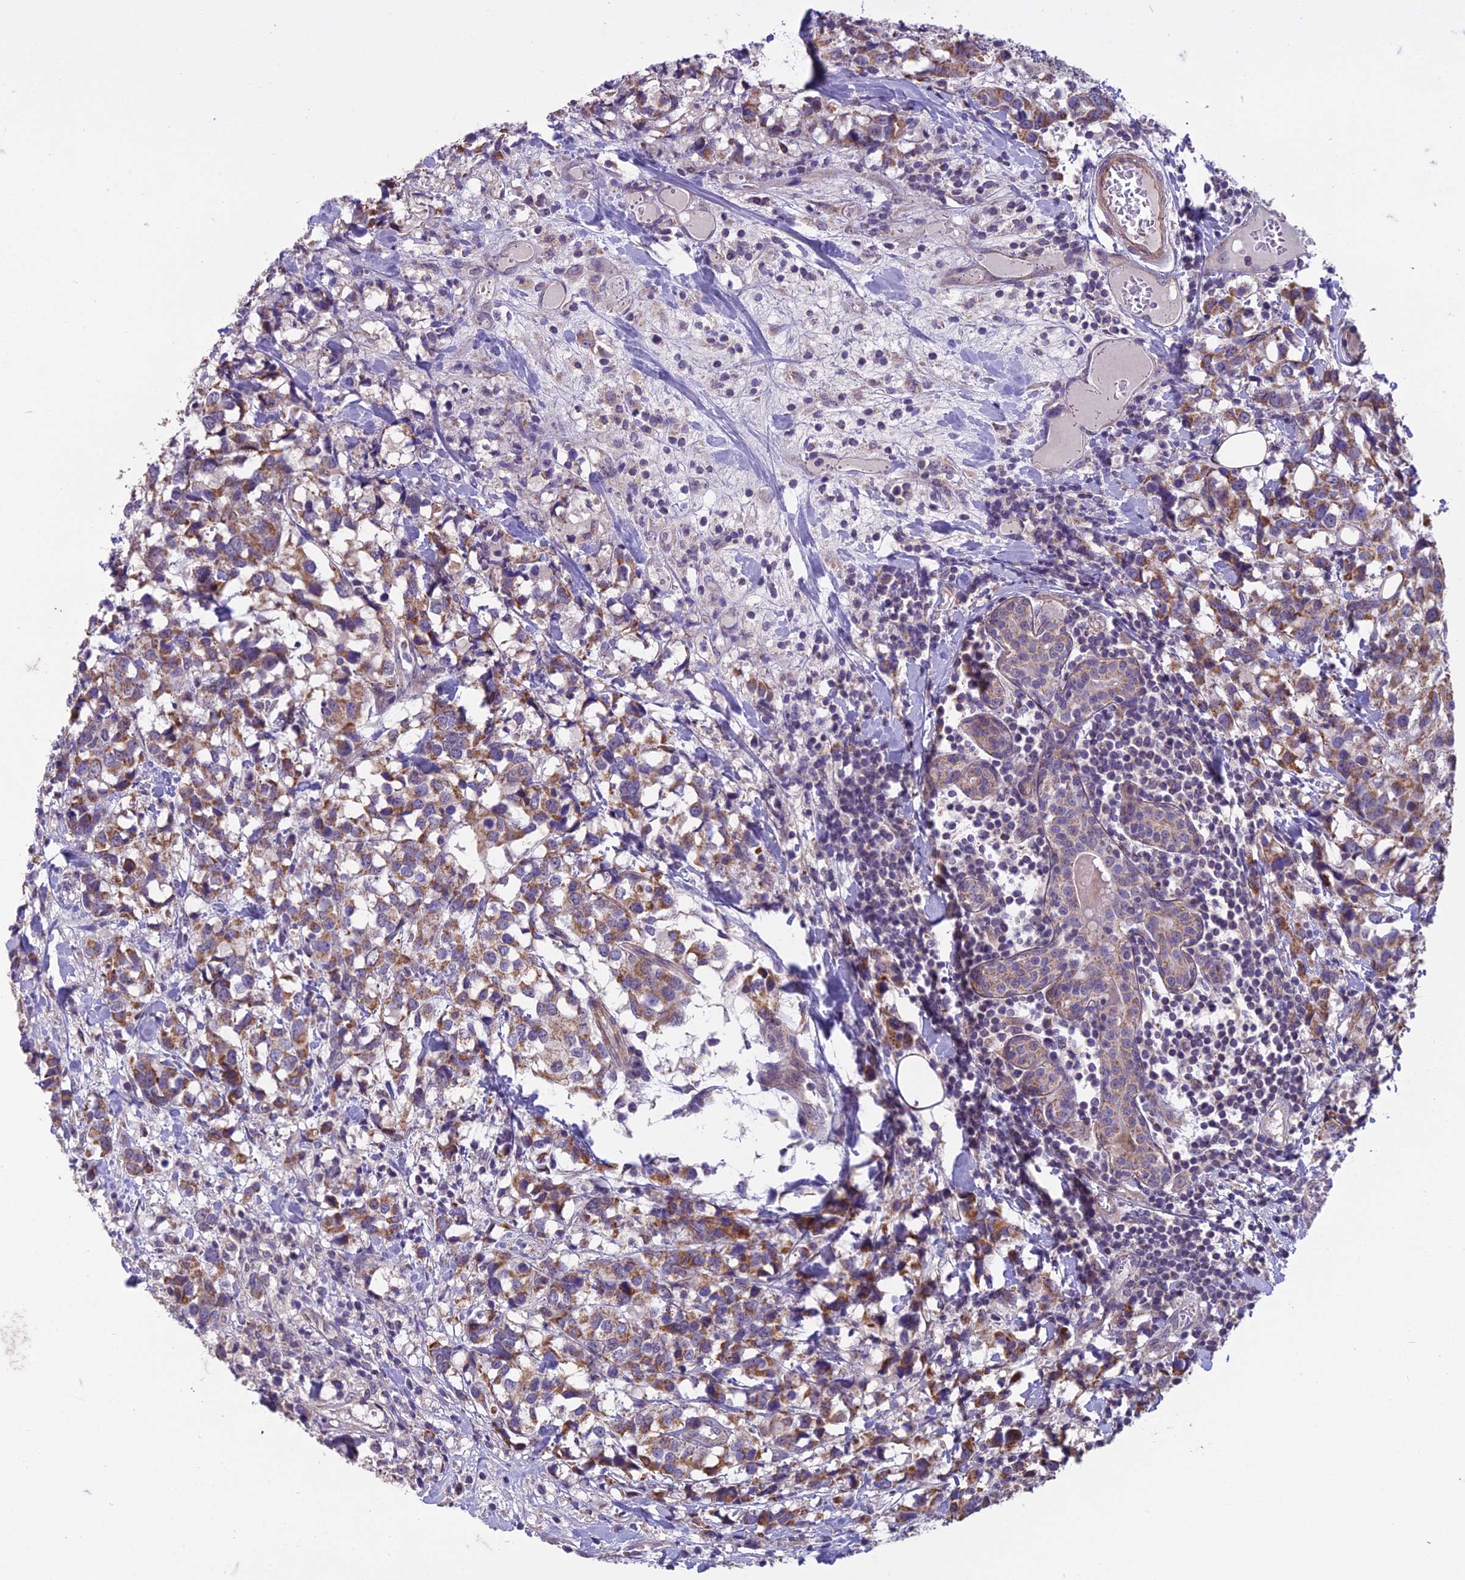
{"staining": {"intensity": "moderate", "quantity": "25%-75%", "location": "cytoplasmic/membranous"}, "tissue": "breast cancer", "cell_type": "Tumor cells", "image_type": "cancer", "snomed": [{"axis": "morphology", "description": "Lobular carcinoma"}, {"axis": "topography", "description": "Breast"}], "caption": "Human breast lobular carcinoma stained for a protein (brown) shows moderate cytoplasmic/membranous positive positivity in approximately 25%-75% of tumor cells.", "gene": "DUS2", "patient": {"sex": "female", "age": 59}}